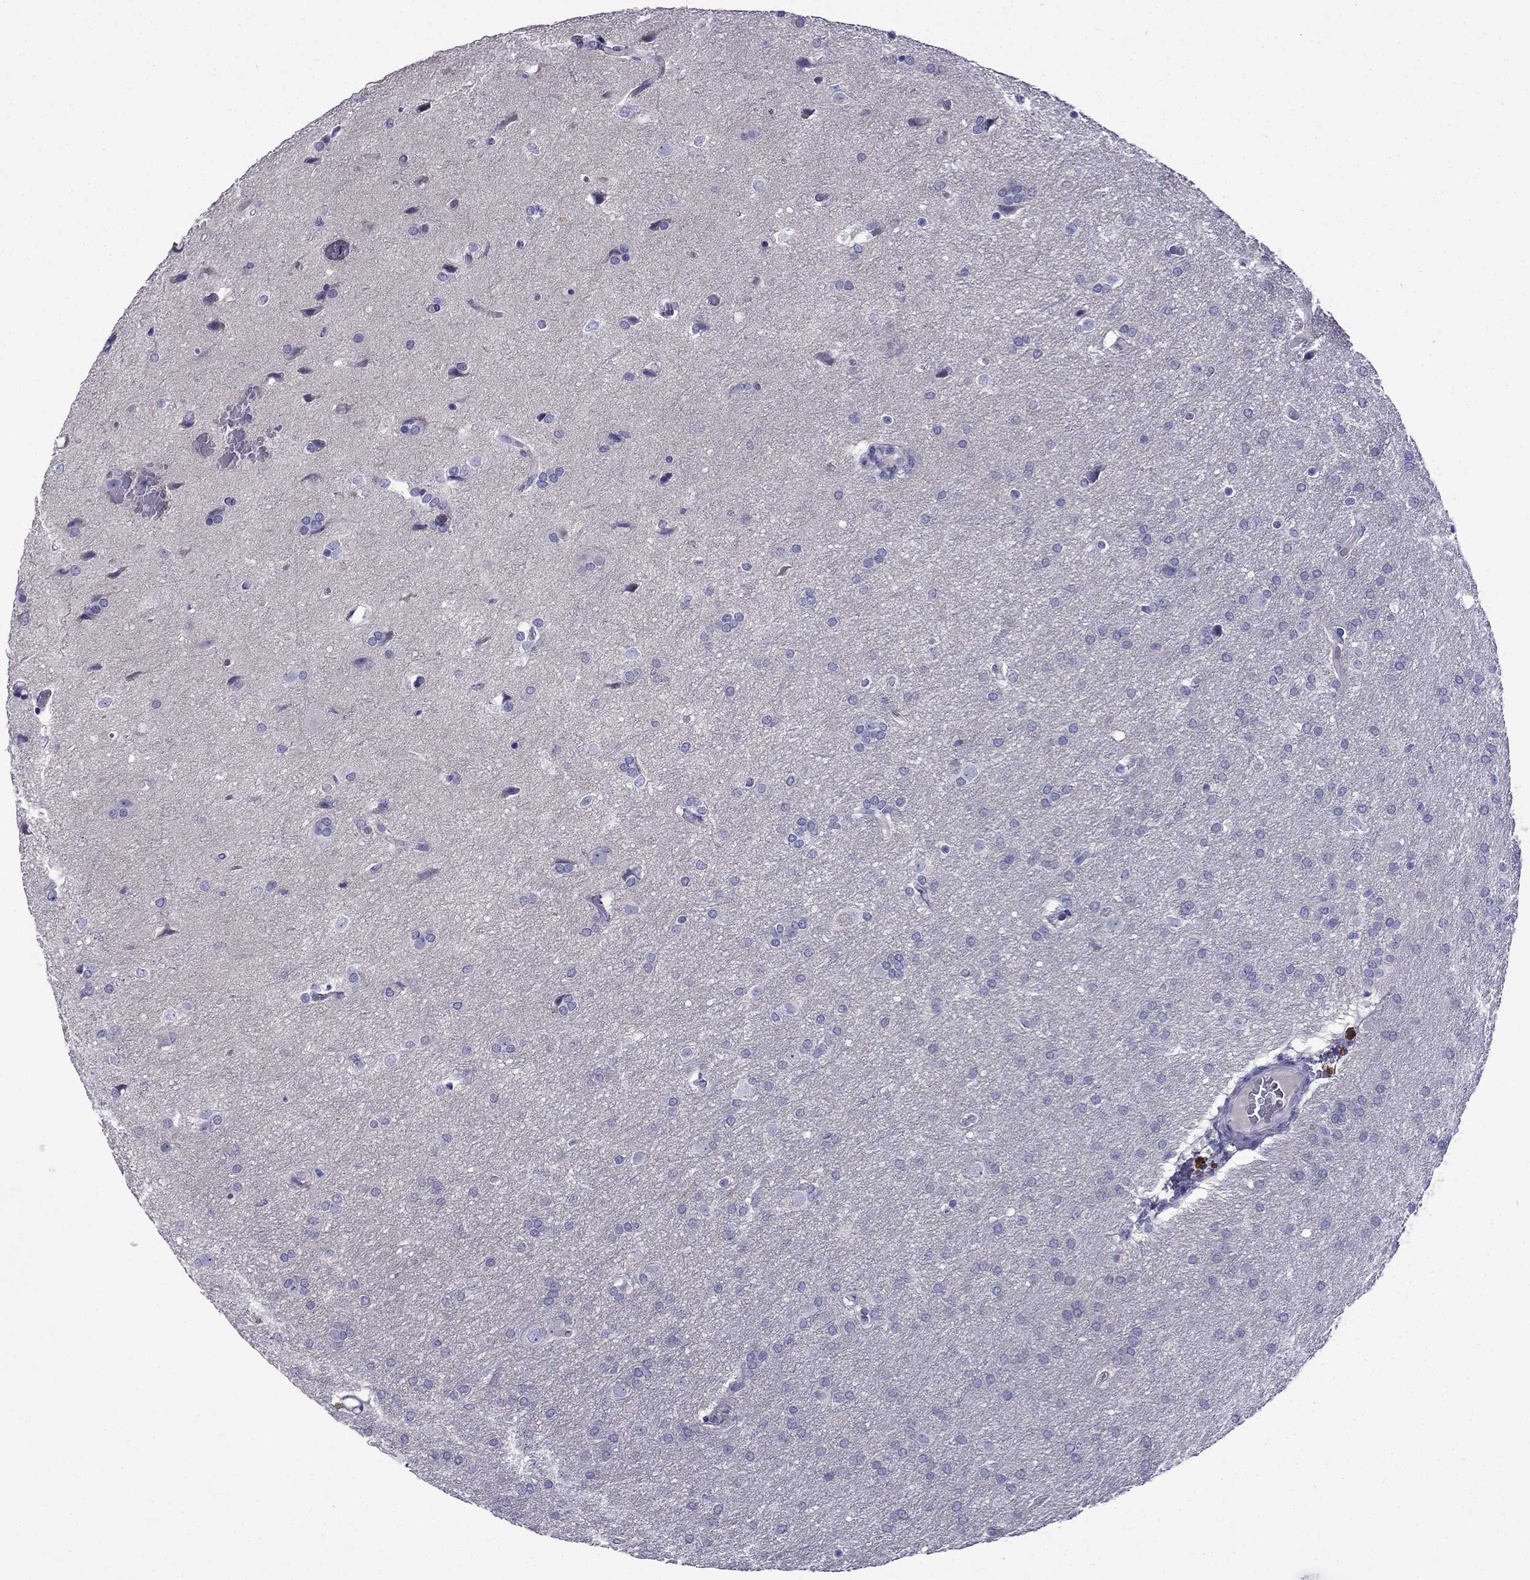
{"staining": {"intensity": "negative", "quantity": "none", "location": "none"}, "tissue": "glioma", "cell_type": "Tumor cells", "image_type": "cancer", "snomed": [{"axis": "morphology", "description": "Glioma, malignant, Low grade"}, {"axis": "topography", "description": "Brain"}], "caption": "IHC of glioma exhibits no positivity in tumor cells.", "gene": "PATE1", "patient": {"sex": "female", "age": 32}}